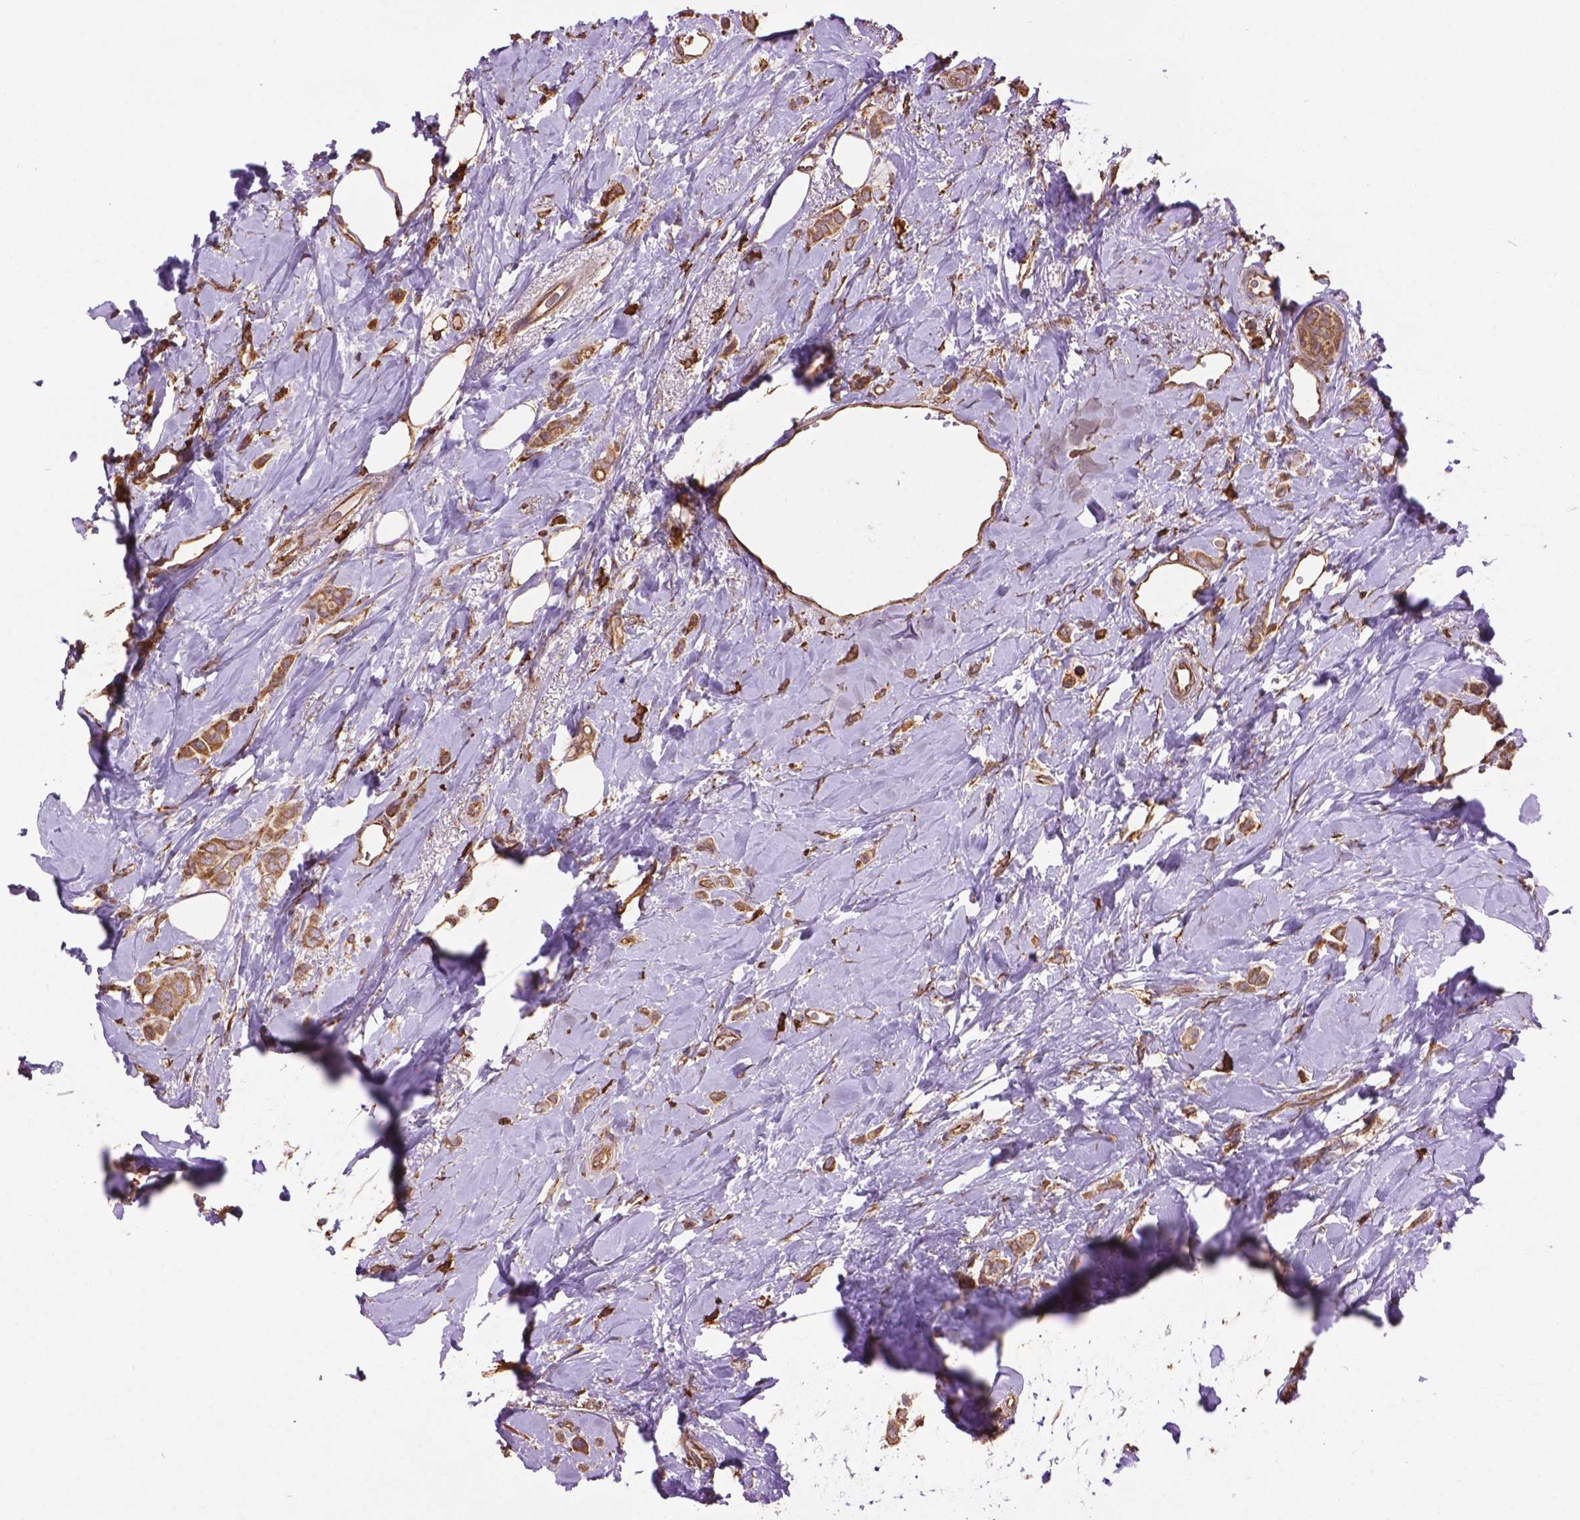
{"staining": {"intensity": "moderate", "quantity": ">75%", "location": "cytoplasmic/membranous"}, "tissue": "breast cancer", "cell_type": "Tumor cells", "image_type": "cancer", "snomed": [{"axis": "morphology", "description": "Lobular carcinoma"}, {"axis": "topography", "description": "Breast"}], "caption": "This image demonstrates breast lobular carcinoma stained with immunohistochemistry (IHC) to label a protein in brown. The cytoplasmic/membranous of tumor cells show moderate positivity for the protein. Nuclei are counter-stained blue.", "gene": "PPP2R5E", "patient": {"sex": "female", "age": 66}}